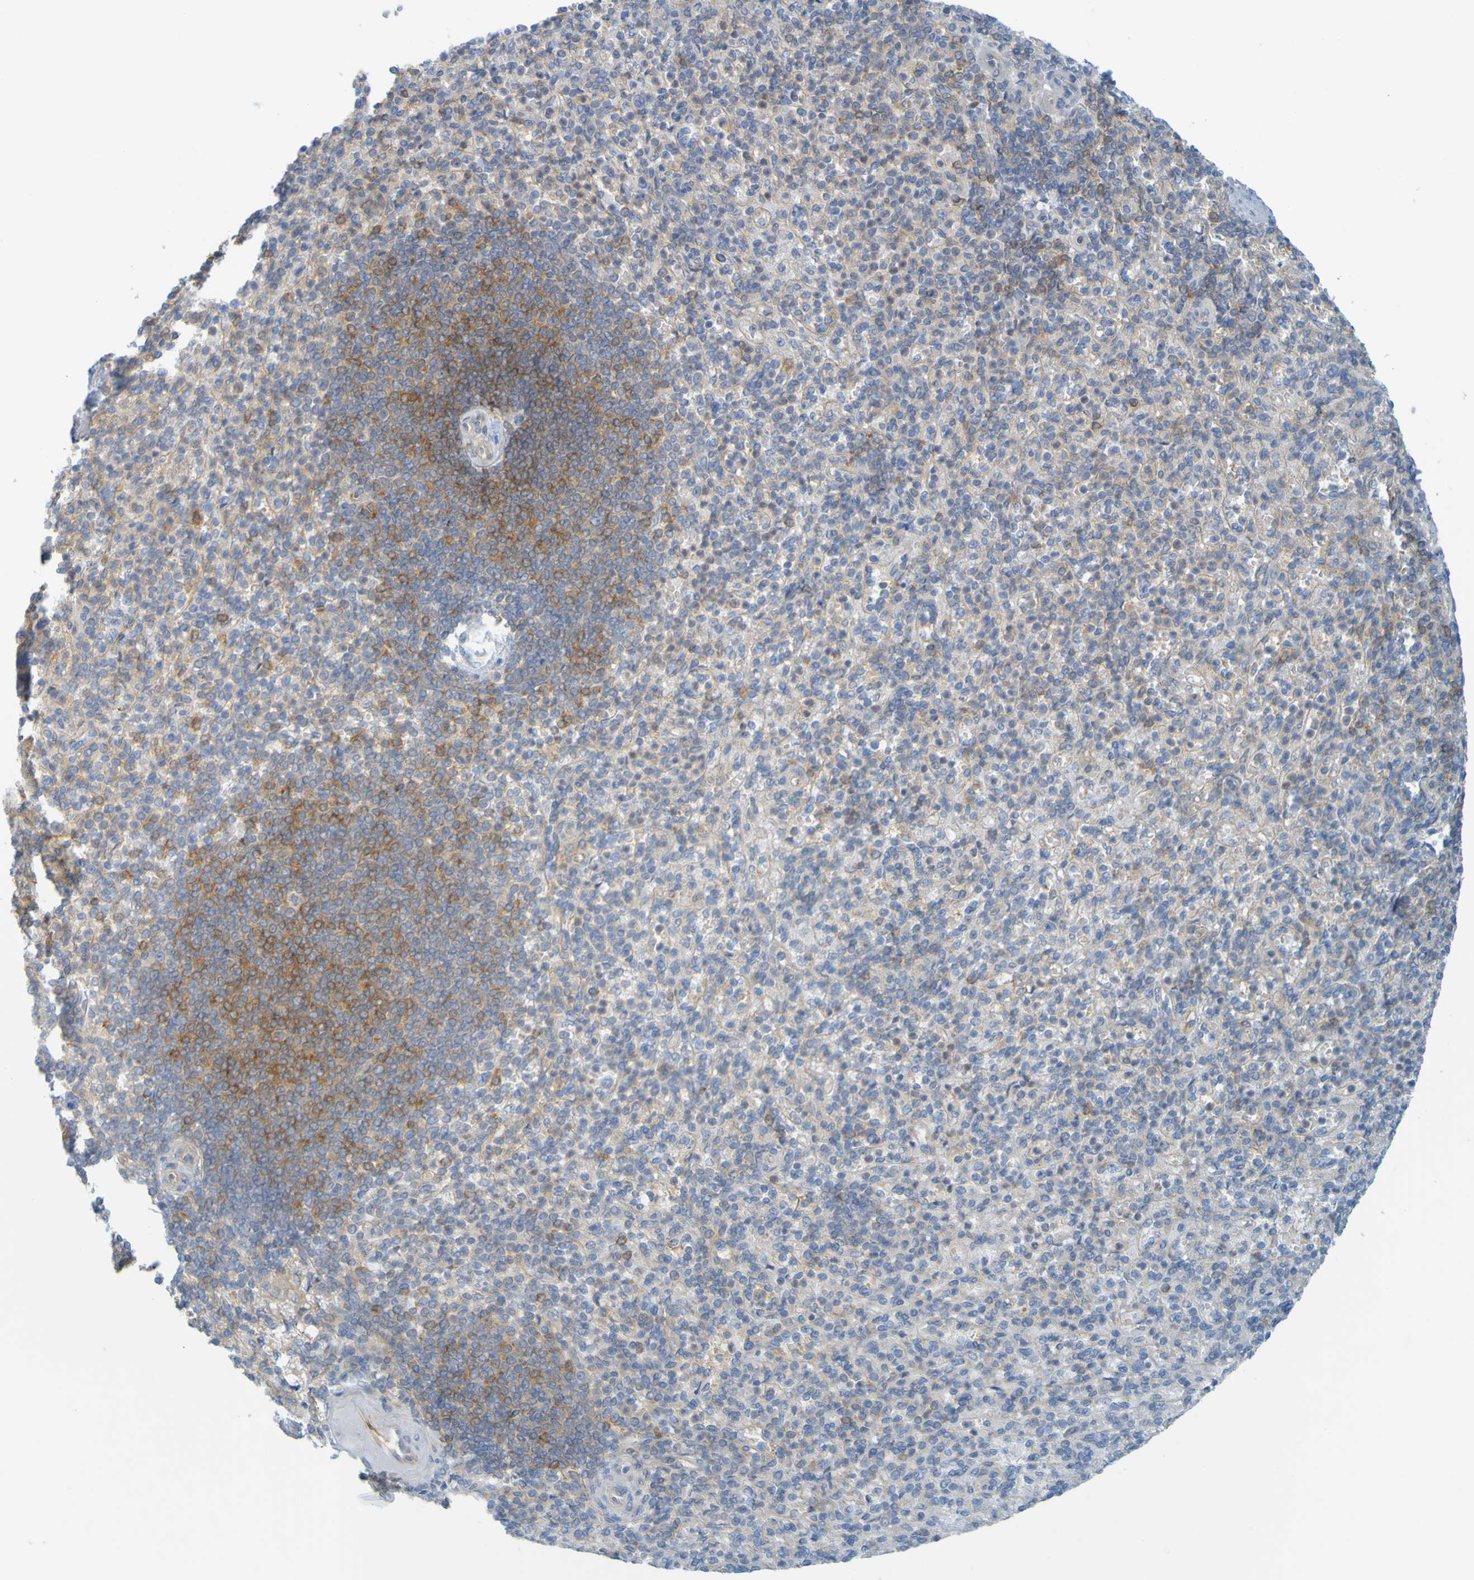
{"staining": {"intensity": "weak", "quantity": "25%-75%", "location": "cytoplasmic/membranous"}, "tissue": "spleen", "cell_type": "Cells in red pulp", "image_type": "normal", "snomed": [{"axis": "morphology", "description": "Normal tissue, NOS"}, {"axis": "topography", "description": "Spleen"}], "caption": "Immunohistochemistry (IHC) photomicrograph of benign spleen: spleen stained using IHC shows low levels of weak protein expression localized specifically in the cytoplasmic/membranous of cells in red pulp, appearing as a cytoplasmic/membranous brown color.", "gene": "APPL1", "patient": {"sex": "female", "age": 74}}